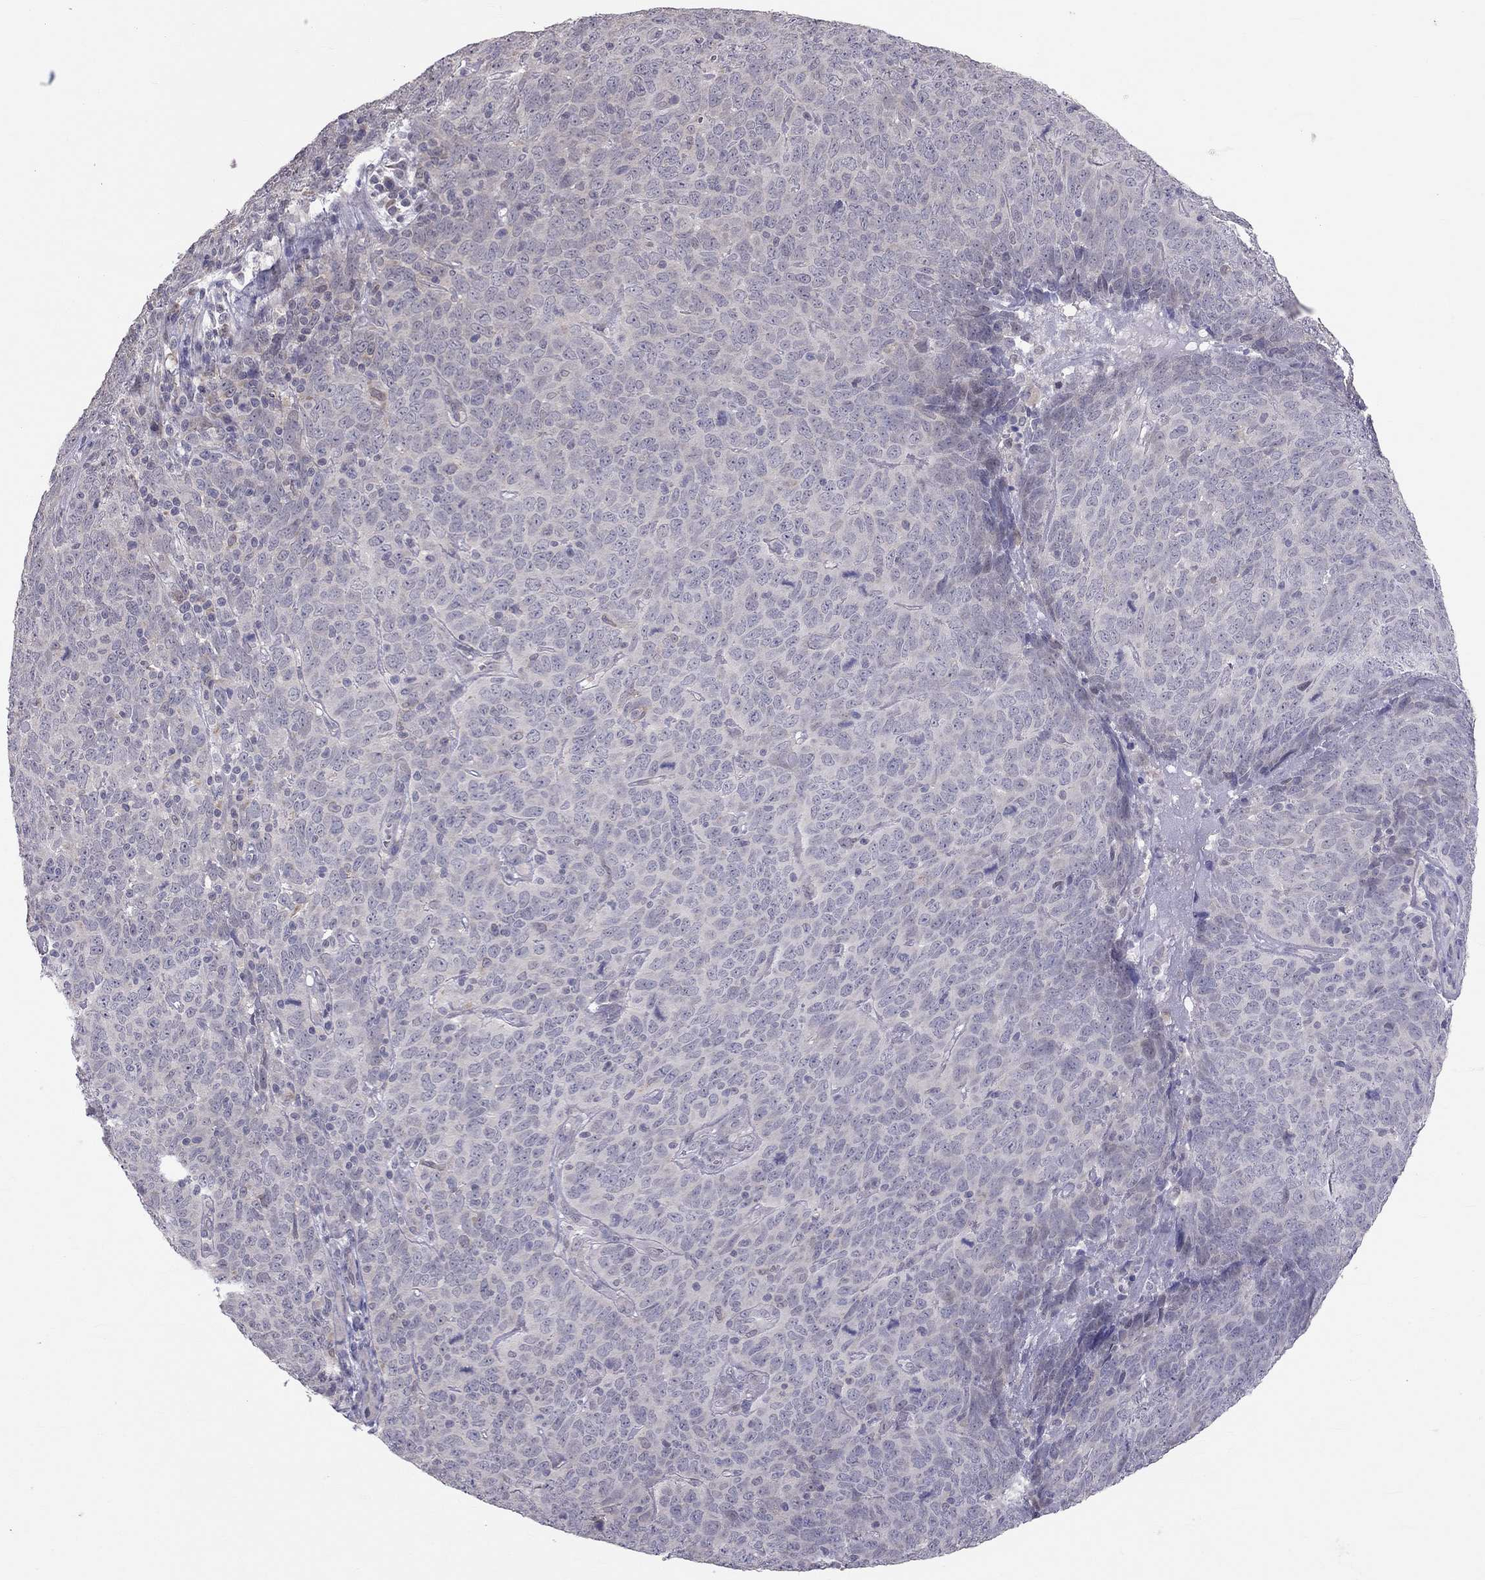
{"staining": {"intensity": "negative", "quantity": "none", "location": "none"}, "tissue": "skin cancer", "cell_type": "Tumor cells", "image_type": "cancer", "snomed": [{"axis": "morphology", "description": "Squamous cell carcinoma, NOS"}, {"axis": "topography", "description": "Skin"}, {"axis": "topography", "description": "Anal"}], "caption": "This is an immunohistochemistry (IHC) micrograph of human skin squamous cell carcinoma. There is no expression in tumor cells.", "gene": "HSF2BP", "patient": {"sex": "female", "age": 51}}